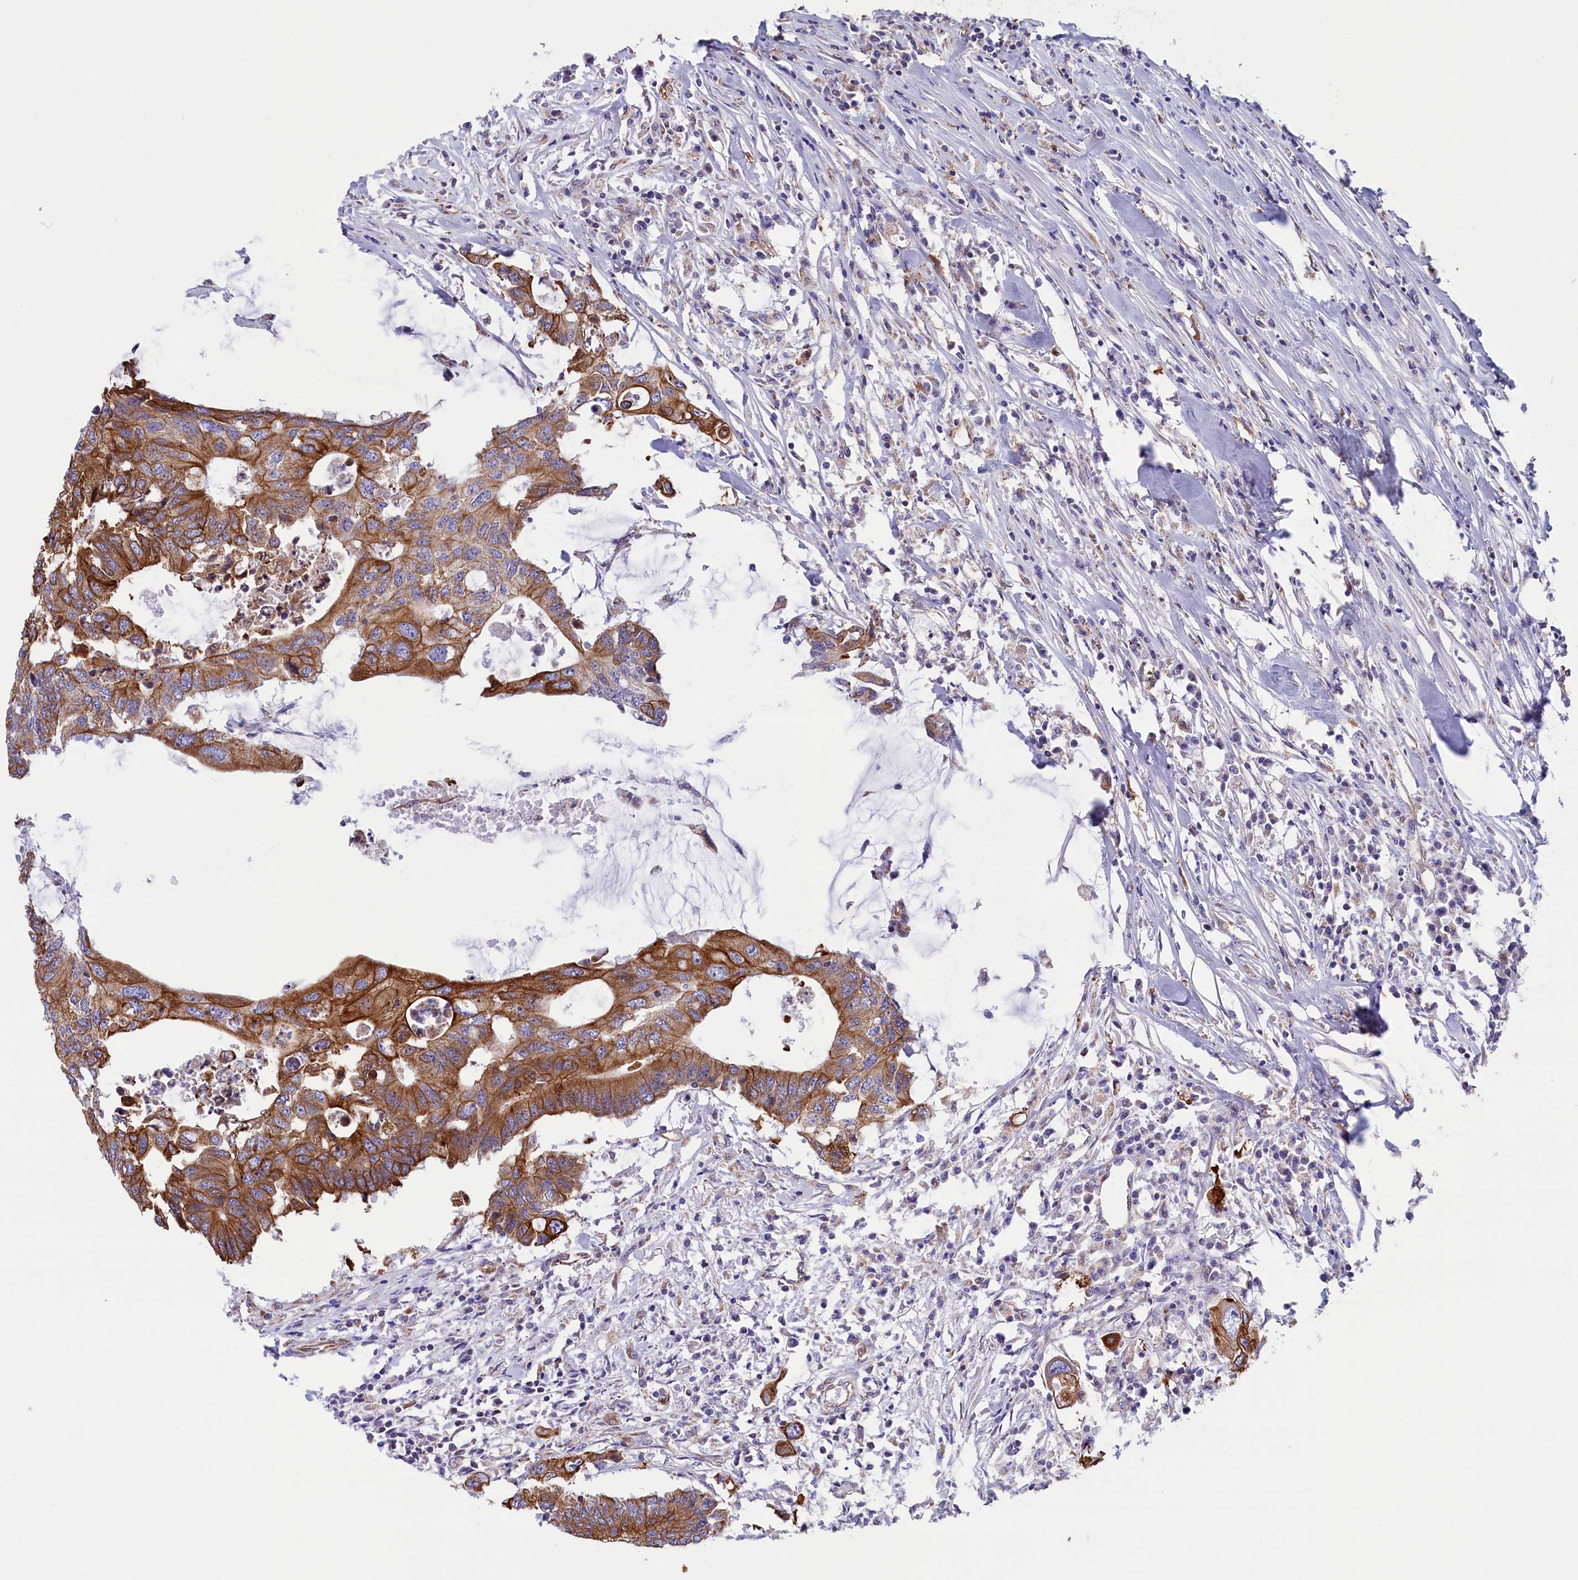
{"staining": {"intensity": "moderate", "quantity": ">75%", "location": "cytoplasmic/membranous"}, "tissue": "colorectal cancer", "cell_type": "Tumor cells", "image_type": "cancer", "snomed": [{"axis": "morphology", "description": "Adenocarcinoma, NOS"}, {"axis": "topography", "description": "Colon"}], "caption": "Colorectal cancer (adenocarcinoma) stained with IHC shows moderate cytoplasmic/membranous staining in approximately >75% of tumor cells. (DAB = brown stain, brightfield microscopy at high magnification).", "gene": "GATB", "patient": {"sex": "male", "age": 71}}